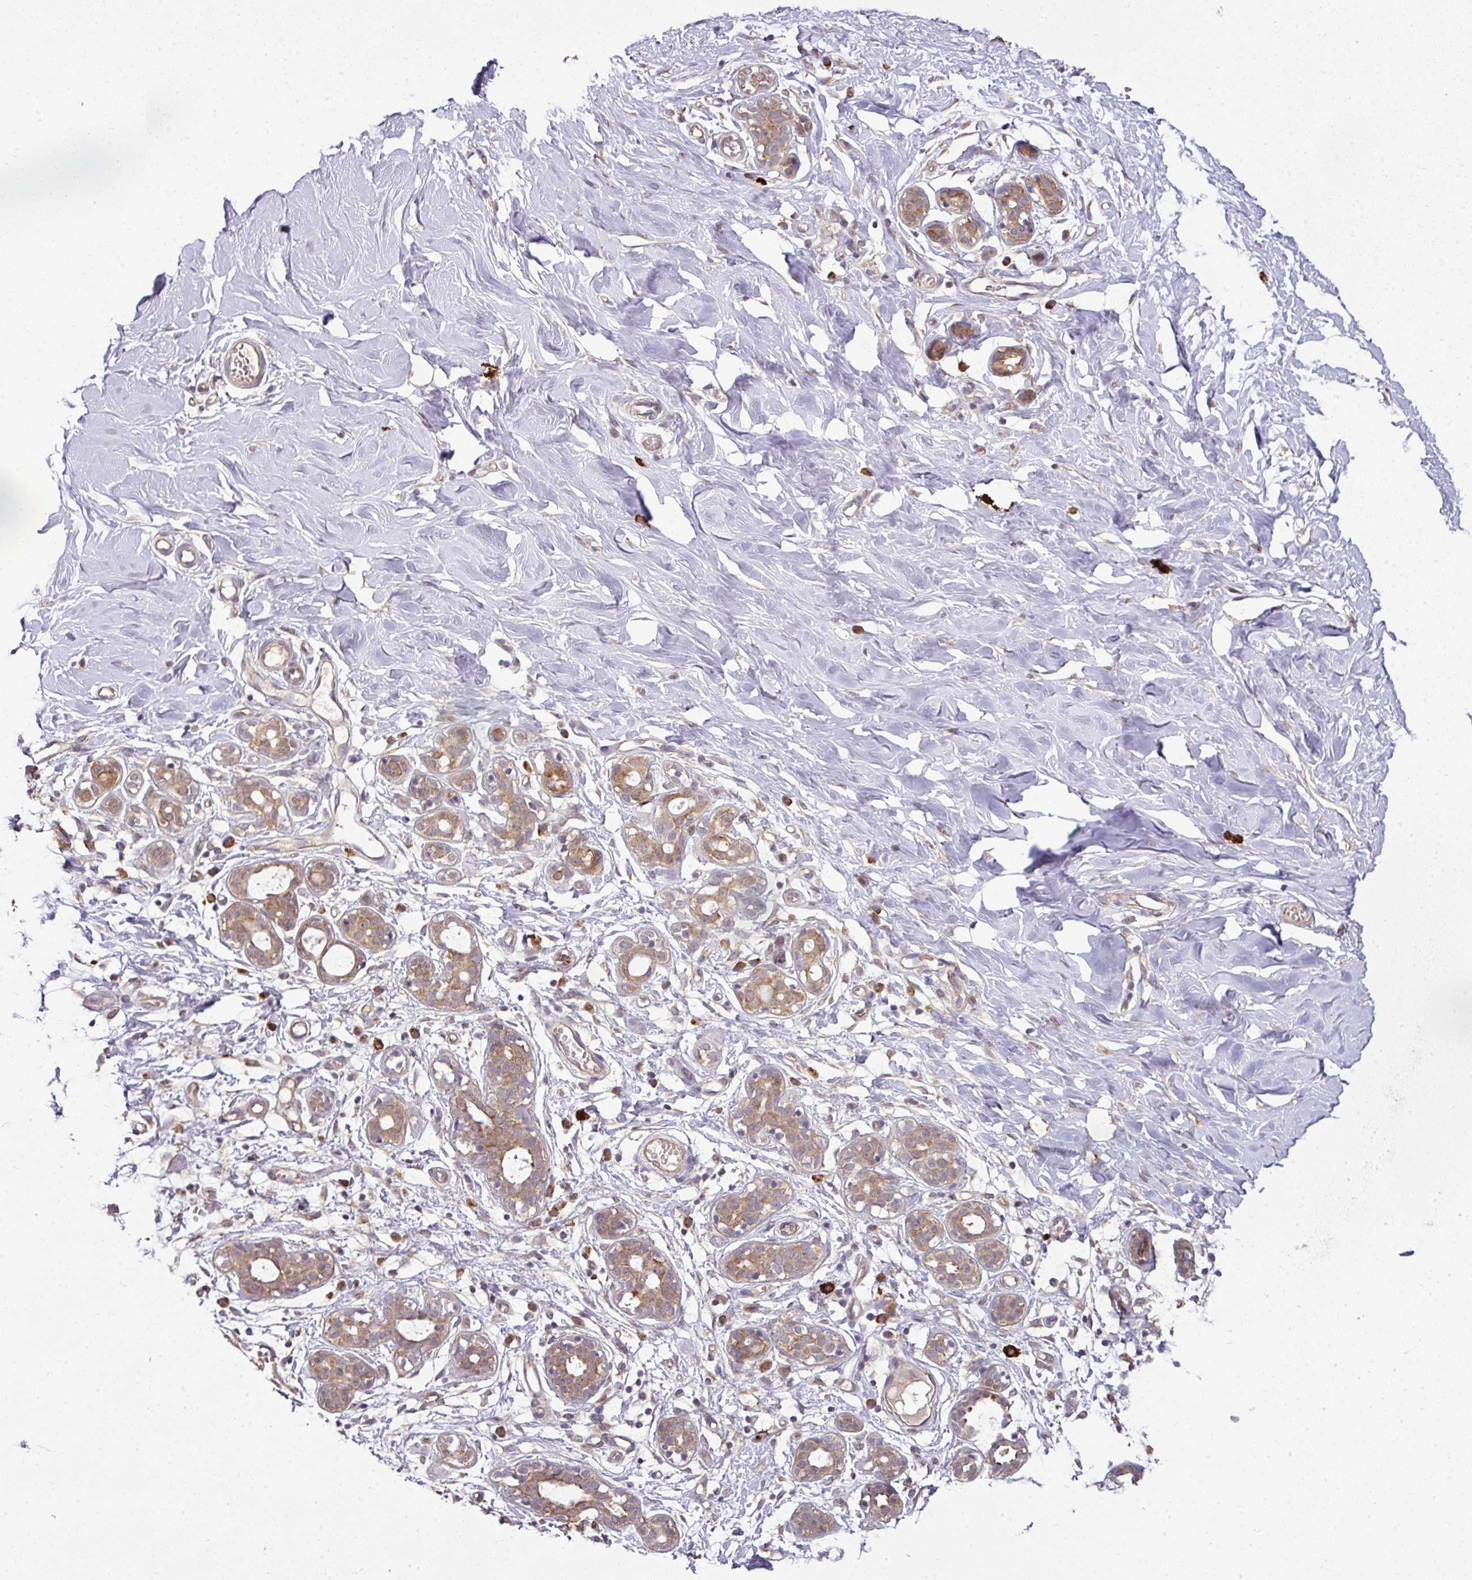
{"staining": {"intensity": "moderate", "quantity": ">75%", "location": "cytoplasmic/membranous"}, "tissue": "breast", "cell_type": "Adipocytes", "image_type": "normal", "snomed": [{"axis": "morphology", "description": "Normal tissue, NOS"}, {"axis": "topography", "description": "Breast"}], "caption": "A histopathology image of breast stained for a protein reveals moderate cytoplasmic/membranous brown staining in adipocytes. The protein of interest is stained brown, and the nuclei are stained in blue (DAB (3,3'-diaminobenzidine) IHC with brightfield microscopy, high magnification).", "gene": "RBM14", "patient": {"sex": "female", "age": 27}}